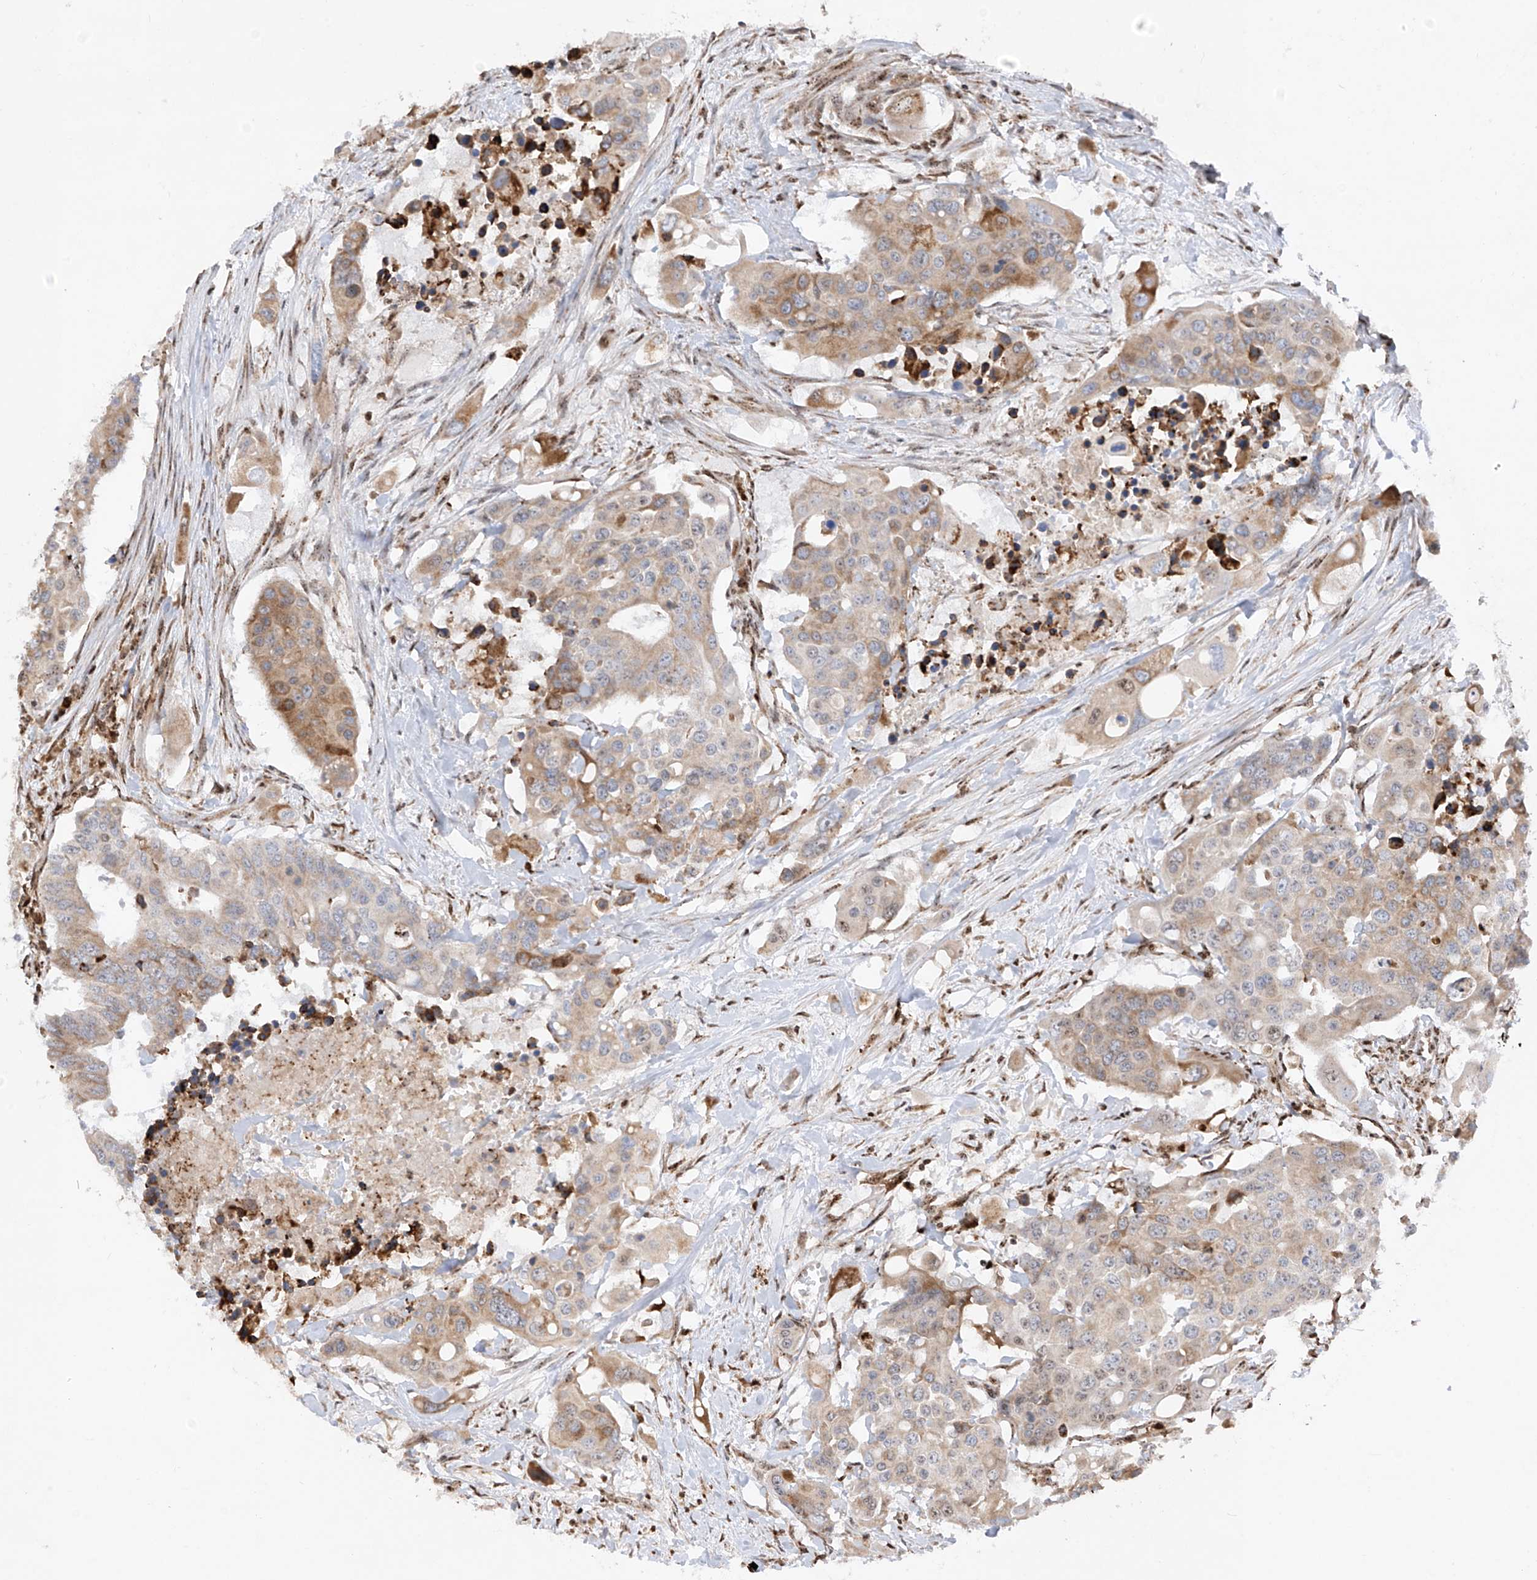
{"staining": {"intensity": "weak", "quantity": "25%-75%", "location": "cytoplasmic/membranous"}, "tissue": "colorectal cancer", "cell_type": "Tumor cells", "image_type": "cancer", "snomed": [{"axis": "morphology", "description": "Adenocarcinoma, NOS"}, {"axis": "topography", "description": "Colon"}], "caption": "This micrograph reveals colorectal cancer stained with immunohistochemistry to label a protein in brown. The cytoplasmic/membranous of tumor cells show weak positivity for the protein. Nuclei are counter-stained blue.", "gene": "ZBTB8A", "patient": {"sex": "male", "age": 77}}